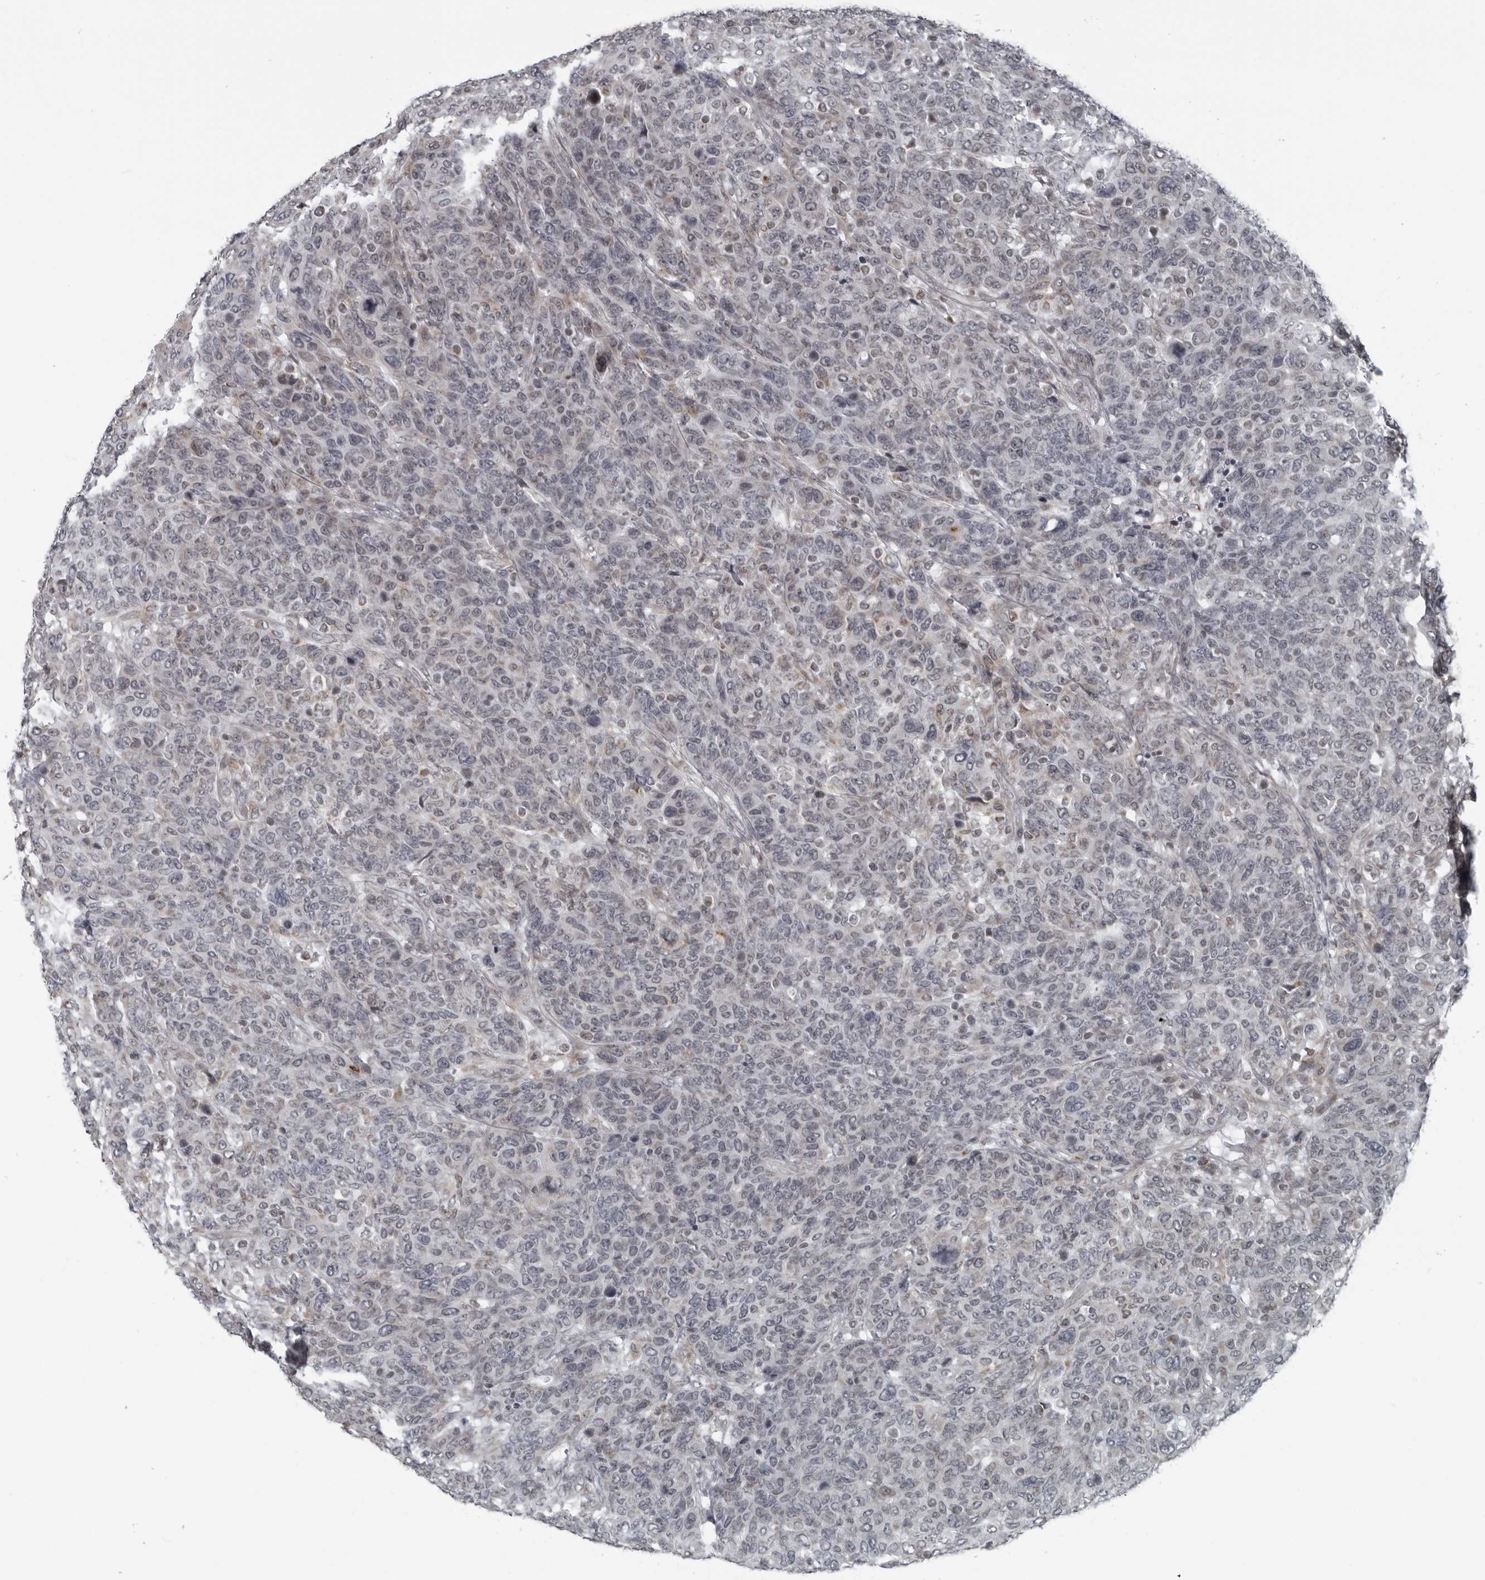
{"staining": {"intensity": "weak", "quantity": "25%-75%", "location": "cytoplasmic/membranous"}, "tissue": "breast cancer", "cell_type": "Tumor cells", "image_type": "cancer", "snomed": [{"axis": "morphology", "description": "Duct carcinoma"}, {"axis": "topography", "description": "Breast"}], "caption": "IHC of human breast cancer (invasive ductal carcinoma) reveals low levels of weak cytoplasmic/membranous staining in approximately 25%-75% of tumor cells. (IHC, brightfield microscopy, high magnification).", "gene": "RTCA", "patient": {"sex": "female", "age": 37}}